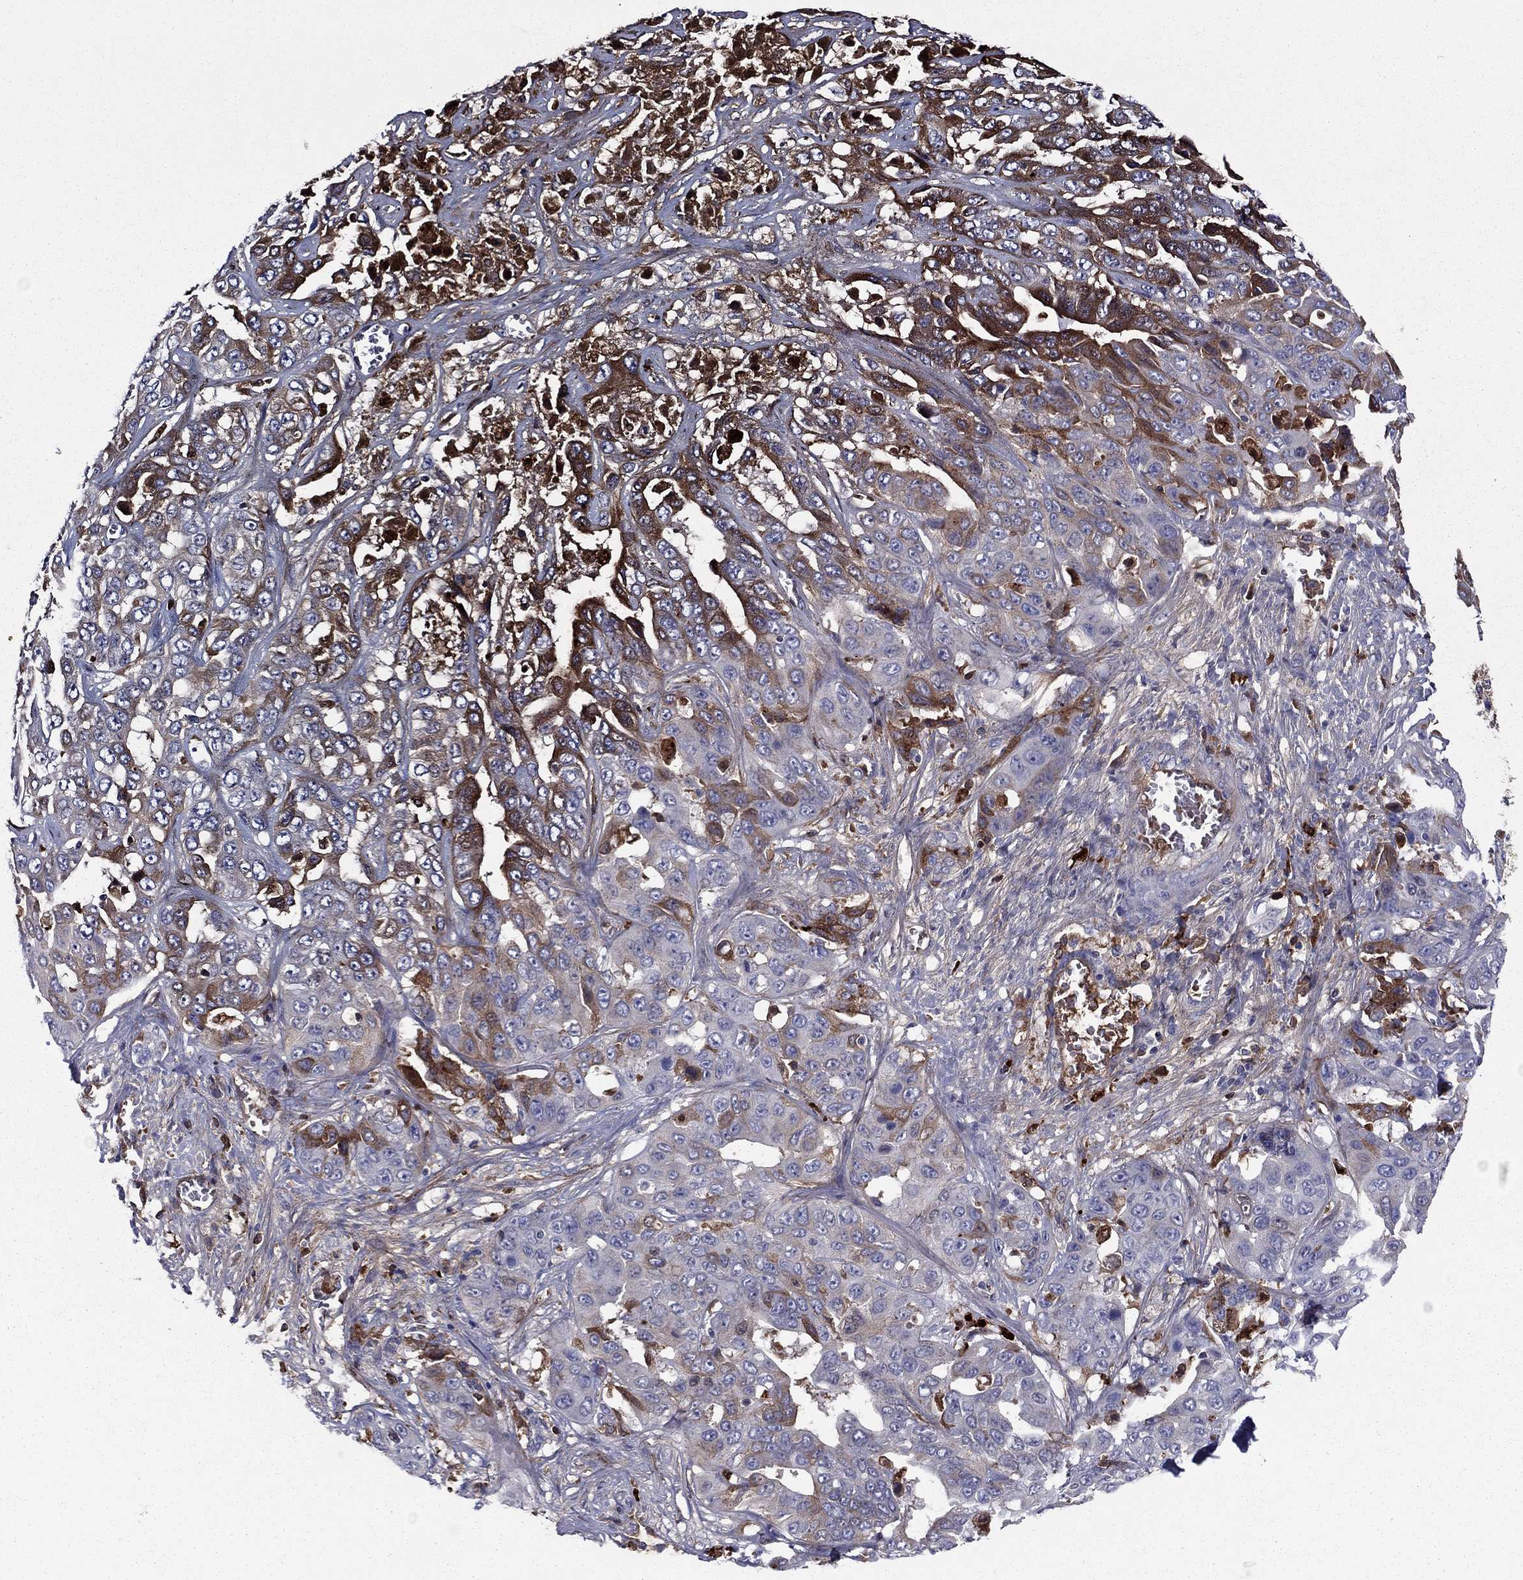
{"staining": {"intensity": "strong", "quantity": "<25%", "location": "cytoplasmic/membranous"}, "tissue": "liver cancer", "cell_type": "Tumor cells", "image_type": "cancer", "snomed": [{"axis": "morphology", "description": "Cholangiocarcinoma"}, {"axis": "topography", "description": "Liver"}], "caption": "DAB immunohistochemical staining of human liver cancer (cholangiocarcinoma) displays strong cytoplasmic/membranous protein expression in about <25% of tumor cells.", "gene": "HPX", "patient": {"sex": "female", "age": 52}}